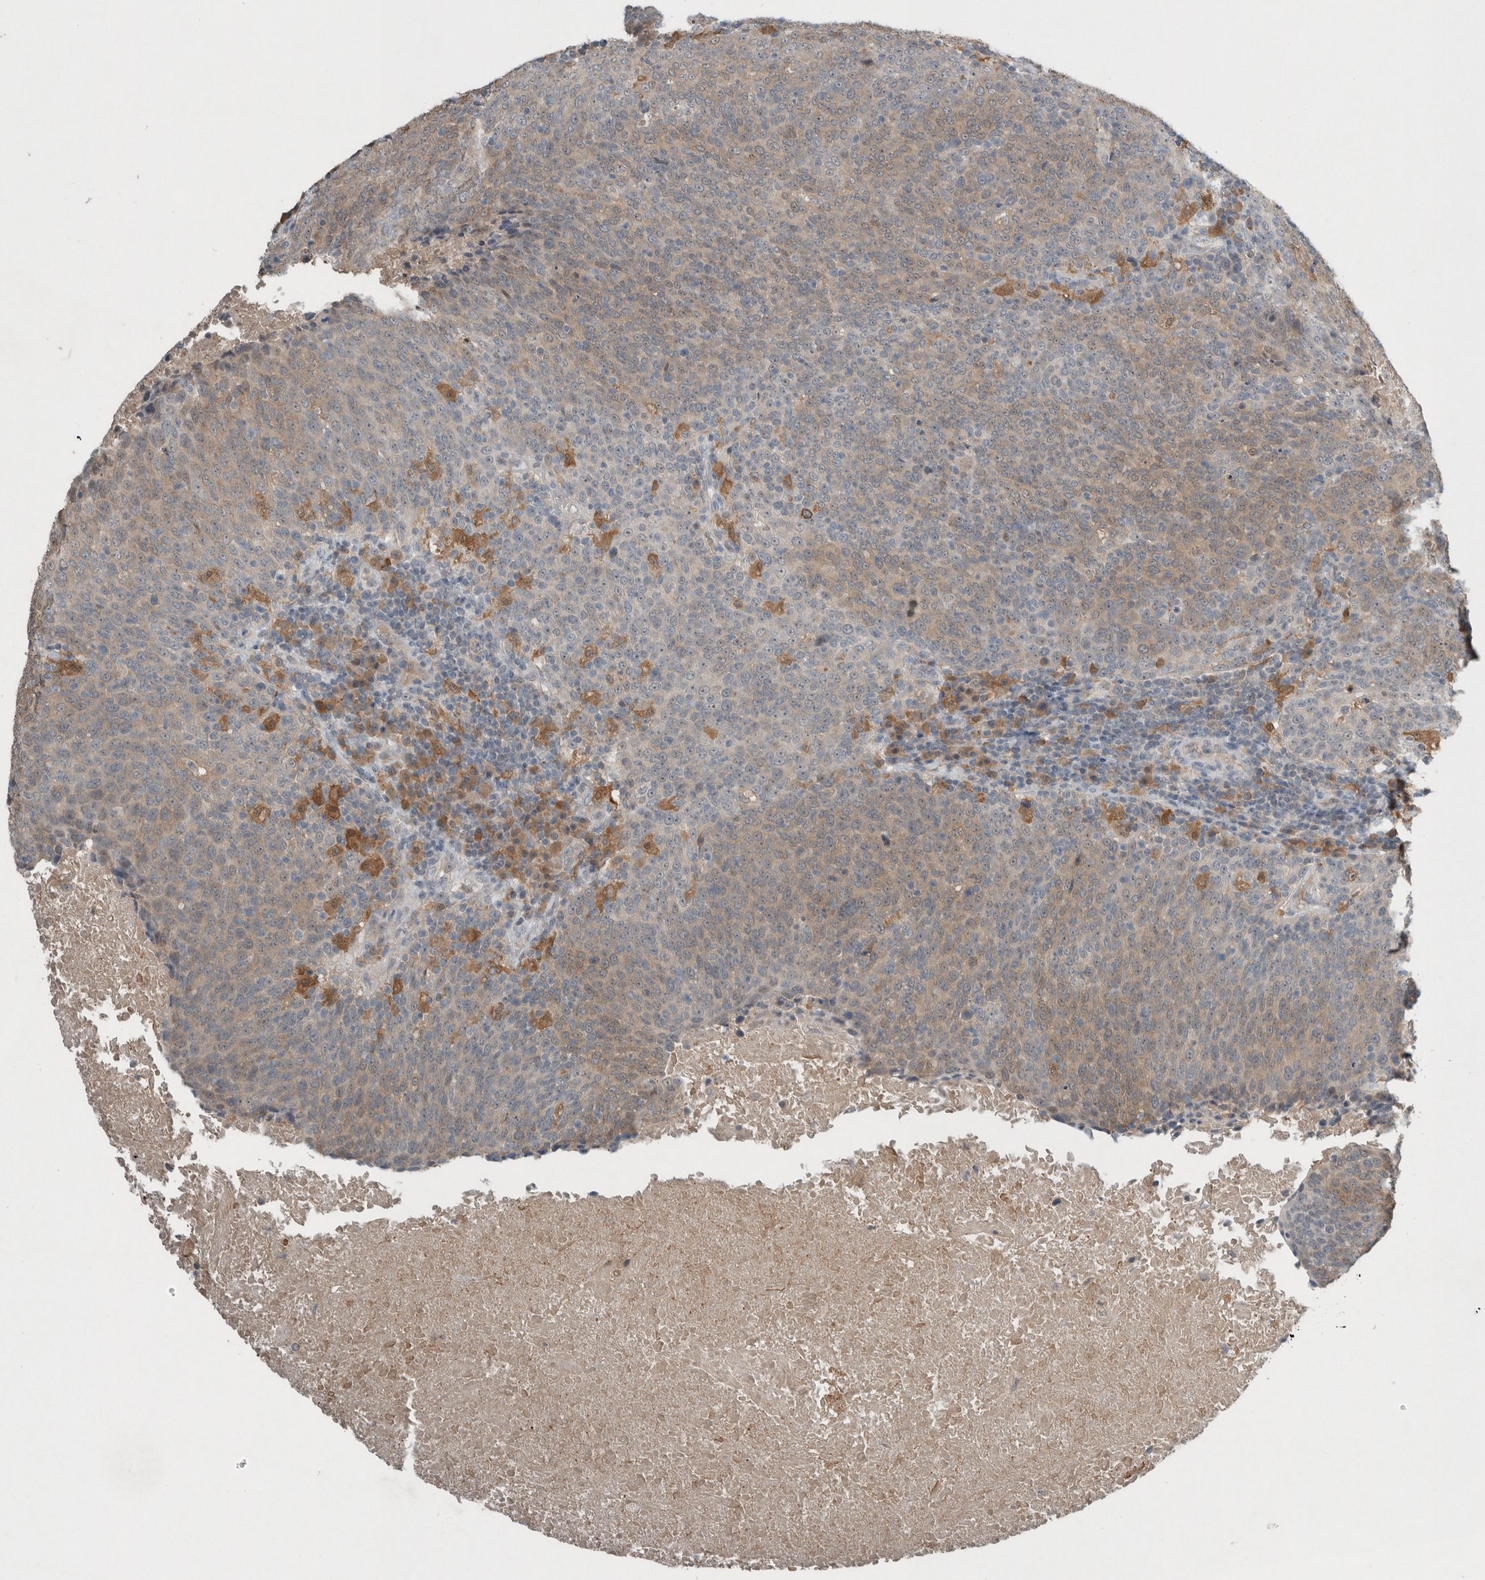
{"staining": {"intensity": "weak", "quantity": ">75%", "location": "cytoplasmic/membranous"}, "tissue": "head and neck cancer", "cell_type": "Tumor cells", "image_type": "cancer", "snomed": [{"axis": "morphology", "description": "Squamous cell carcinoma, NOS"}, {"axis": "morphology", "description": "Squamous cell carcinoma, metastatic, NOS"}, {"axis": "topography", "description": "Lymph node"}, {"axis": "topography", "description": "Head-Neck"}], "caption": "Approximately >75% of tumor cells in squamous cell carcinoma (head and neck) reveal weak cytoplasmic/membranous protein positivity as visualized by brown immunohistochemical staining.", "gene": "RALGDS", "patient": {"sex": "male", "age": 62}}